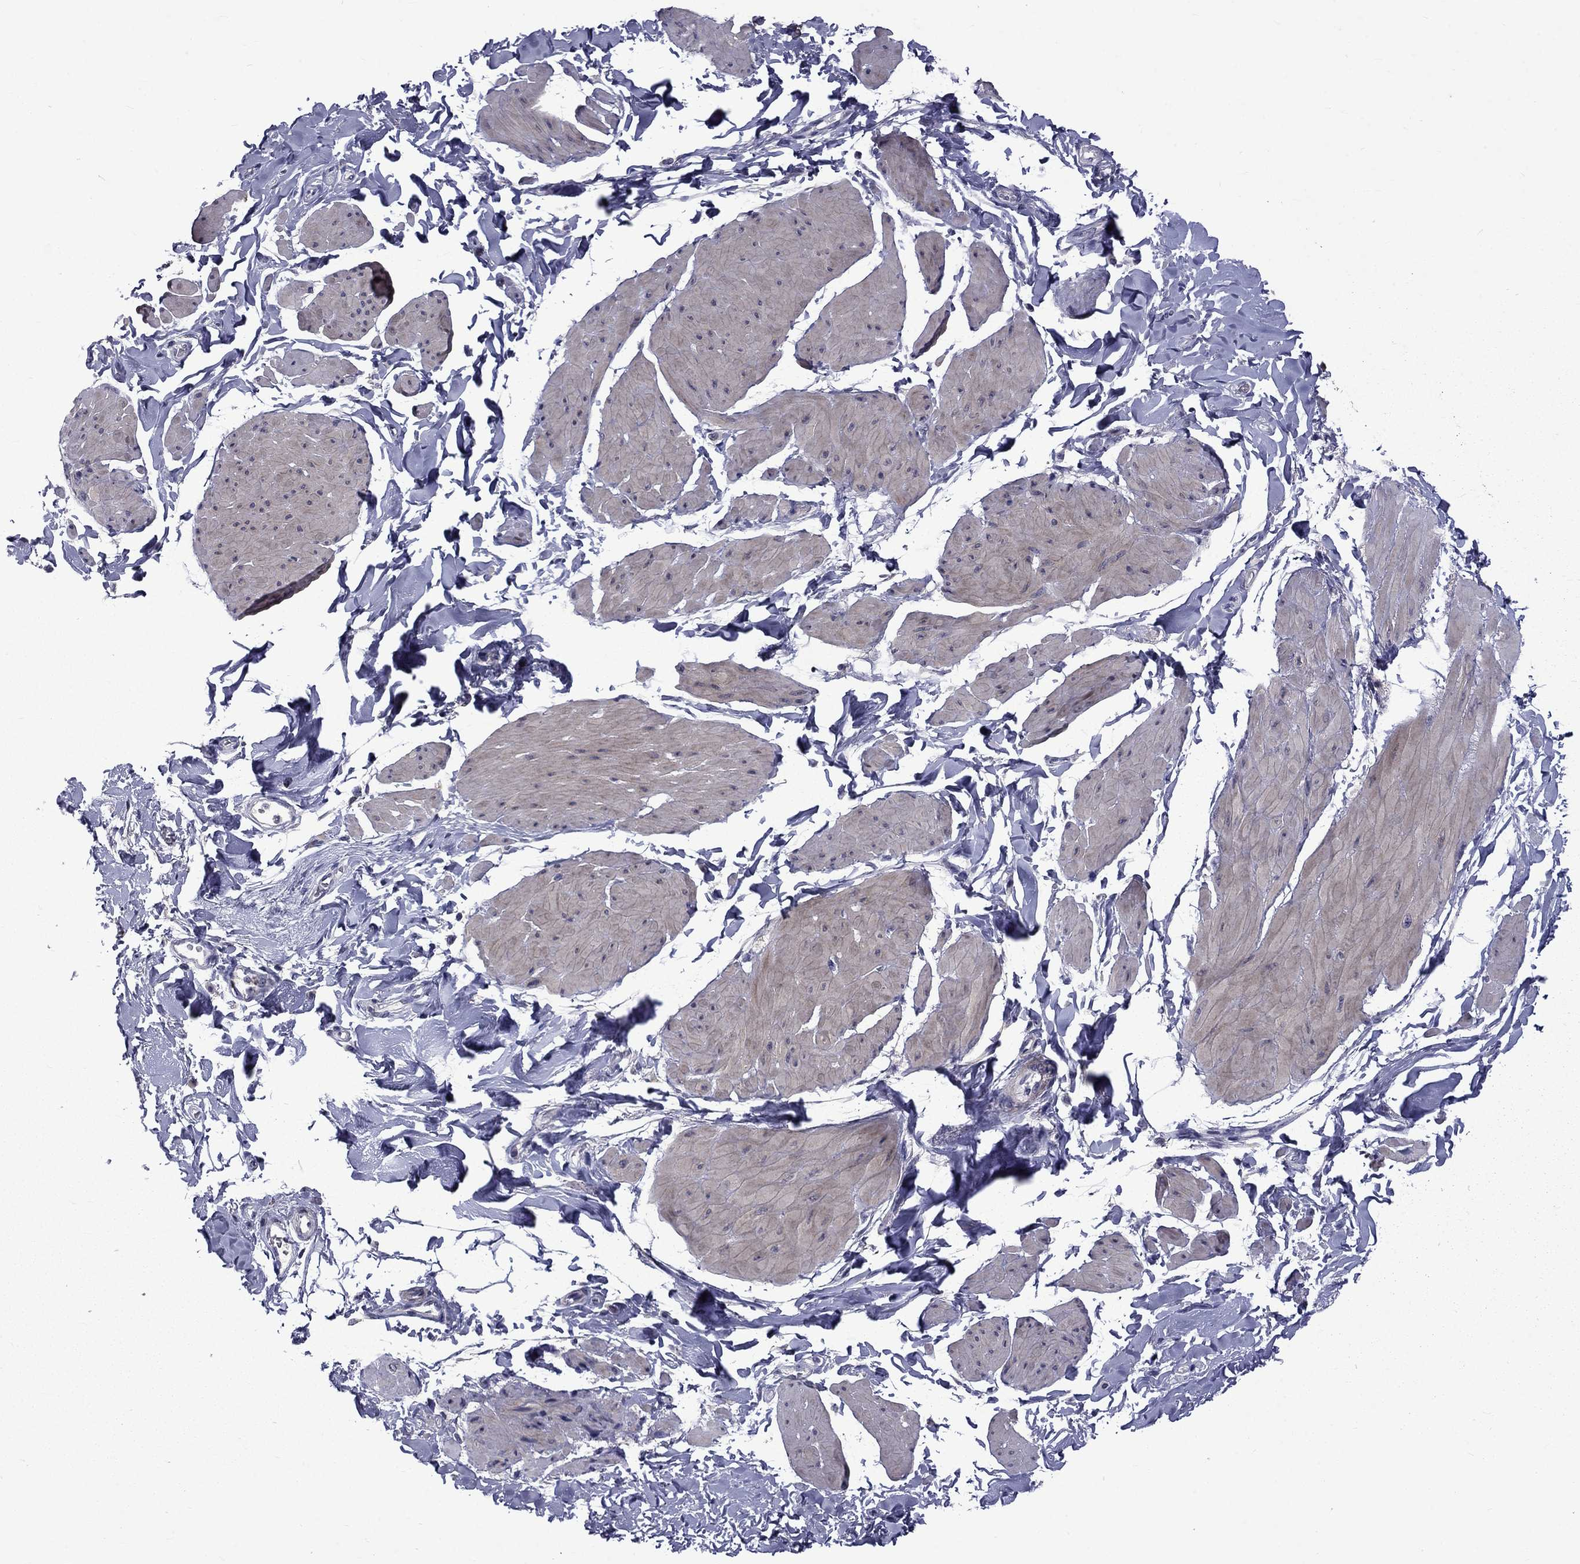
{"staining": {"intensity": "weak", "quantity": "25%-75%", "location": "cytoplasmic/membranous"}, "tissue": "smooth muscle", "cell_type": "Smooth muscle cells", "image_type": "normal", "snomed": [{"axis": "morphology", "description": "Normal tissue, NOS"}, {"axis": "topography", "description": "Adipose tissue"}, {"axis": "topography", "description": "Smooth muscle"}, {"axis": "topography", "description": "Peripheral nerve tissue"}], "caption": "Brown immunohistochemical staining in unremarkable smooth muscle displays weak cytoplasmic/membranous staining in approximately 25%-75% of smooth muscle cells. (DAB (3,3'-diaminobenzidine) = brown stain, brightfield microscopy at high magnification).", "gene": "SNTA1", "patient": {"sex": "male", "age": 83}}